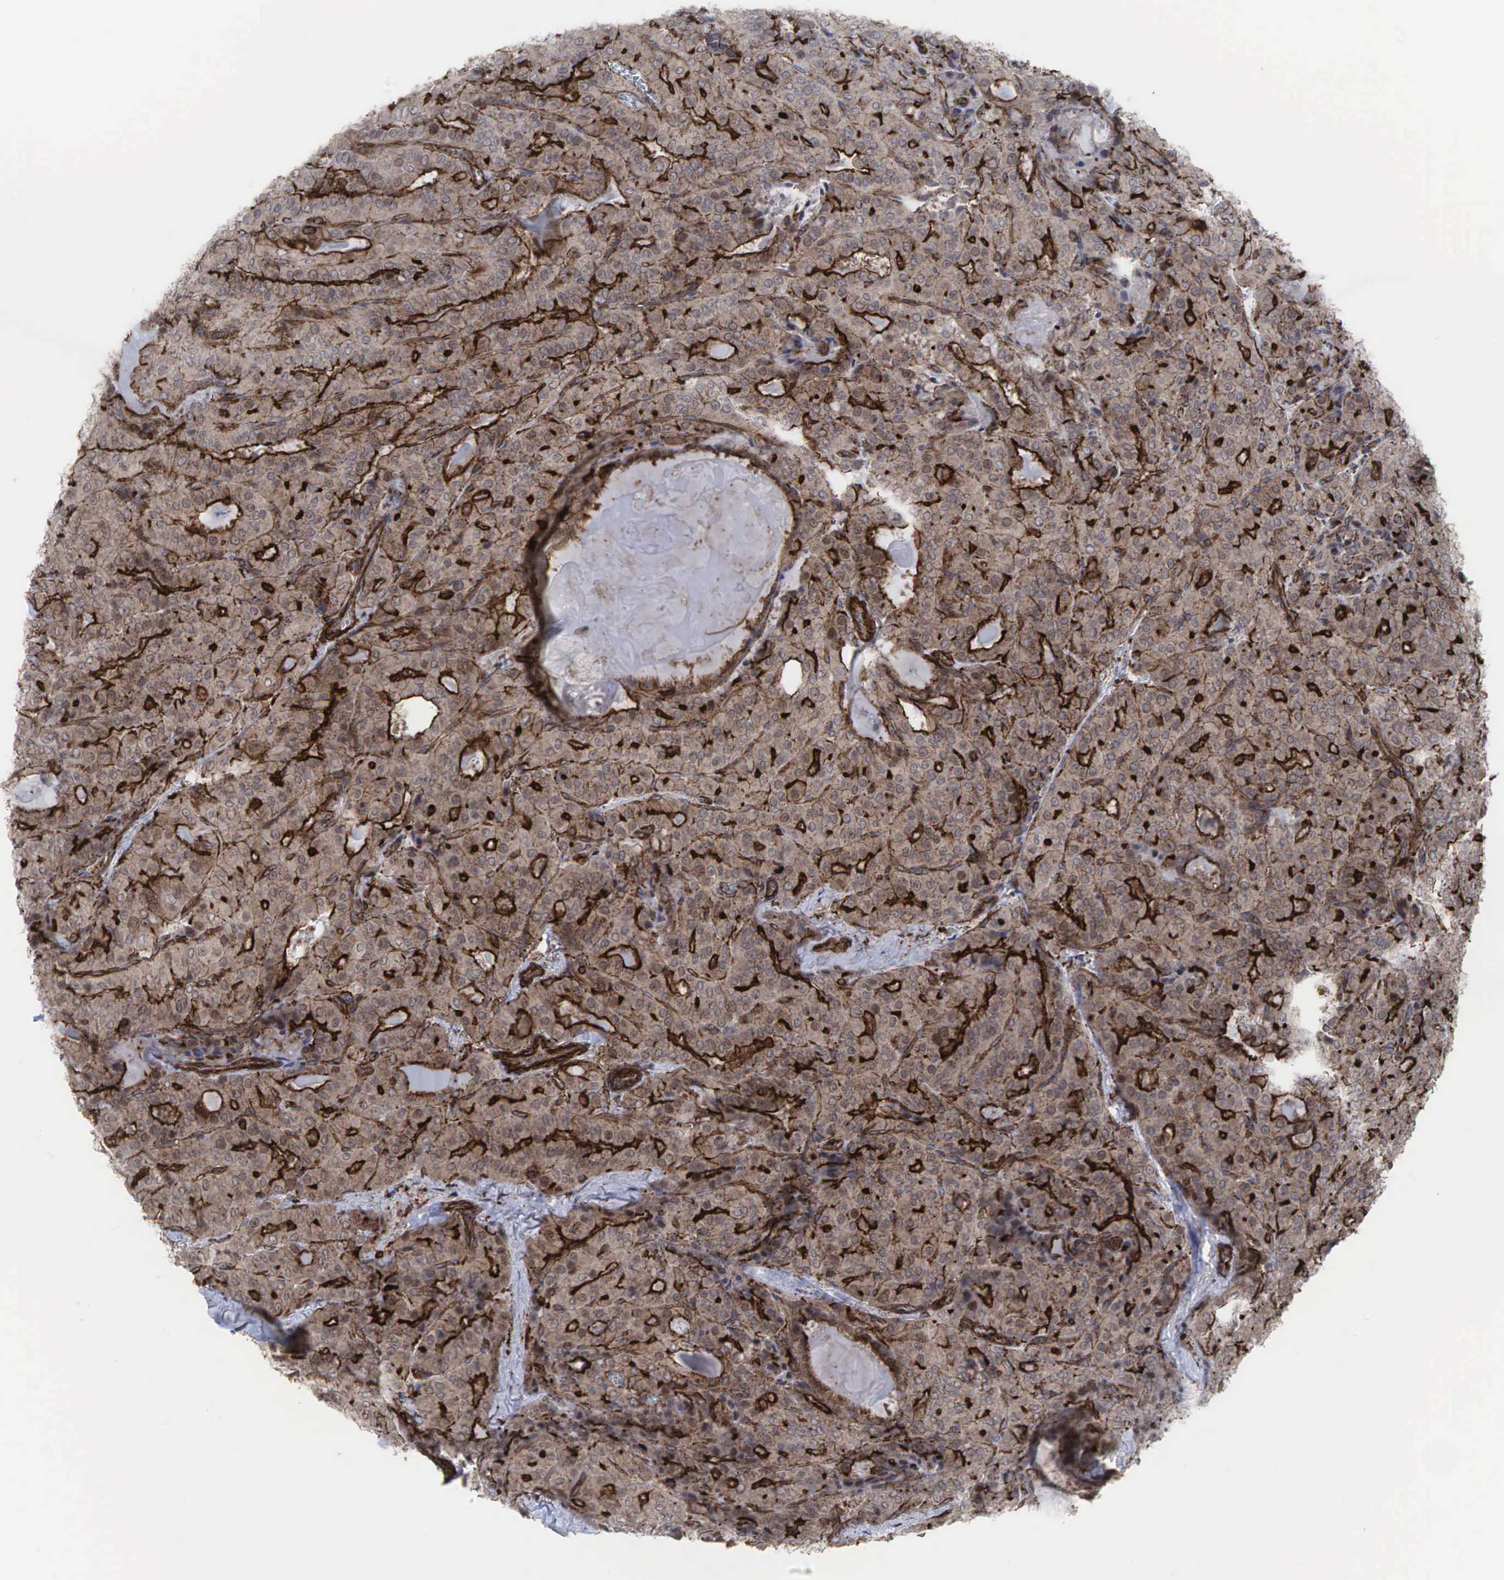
{"staining": {"intensity": "moderate", "quantity": ">75%", "location": "cytoplasmic/membranous"}, "tissue": "thyroid cancer", "cell_type": "Tumor cells", "image_type": "cancer", "snomed": [{"axis": "morphology", "description": "Papillary adenocarcinoma, NOS"}, {"axis": "topography", "description": "Thyroid gland"}], "caption": "A micrograph of human thyroid cancer stained for a protein reveals moderate cytoplasmic/membranous brown staining in tumor cells. Immunohistochemistry (ihc) stains the protein of interest in brown and the nuclei are stained blue.", "gene": "GPRASP1", "patient": {"sex": "female", "age": 71}}